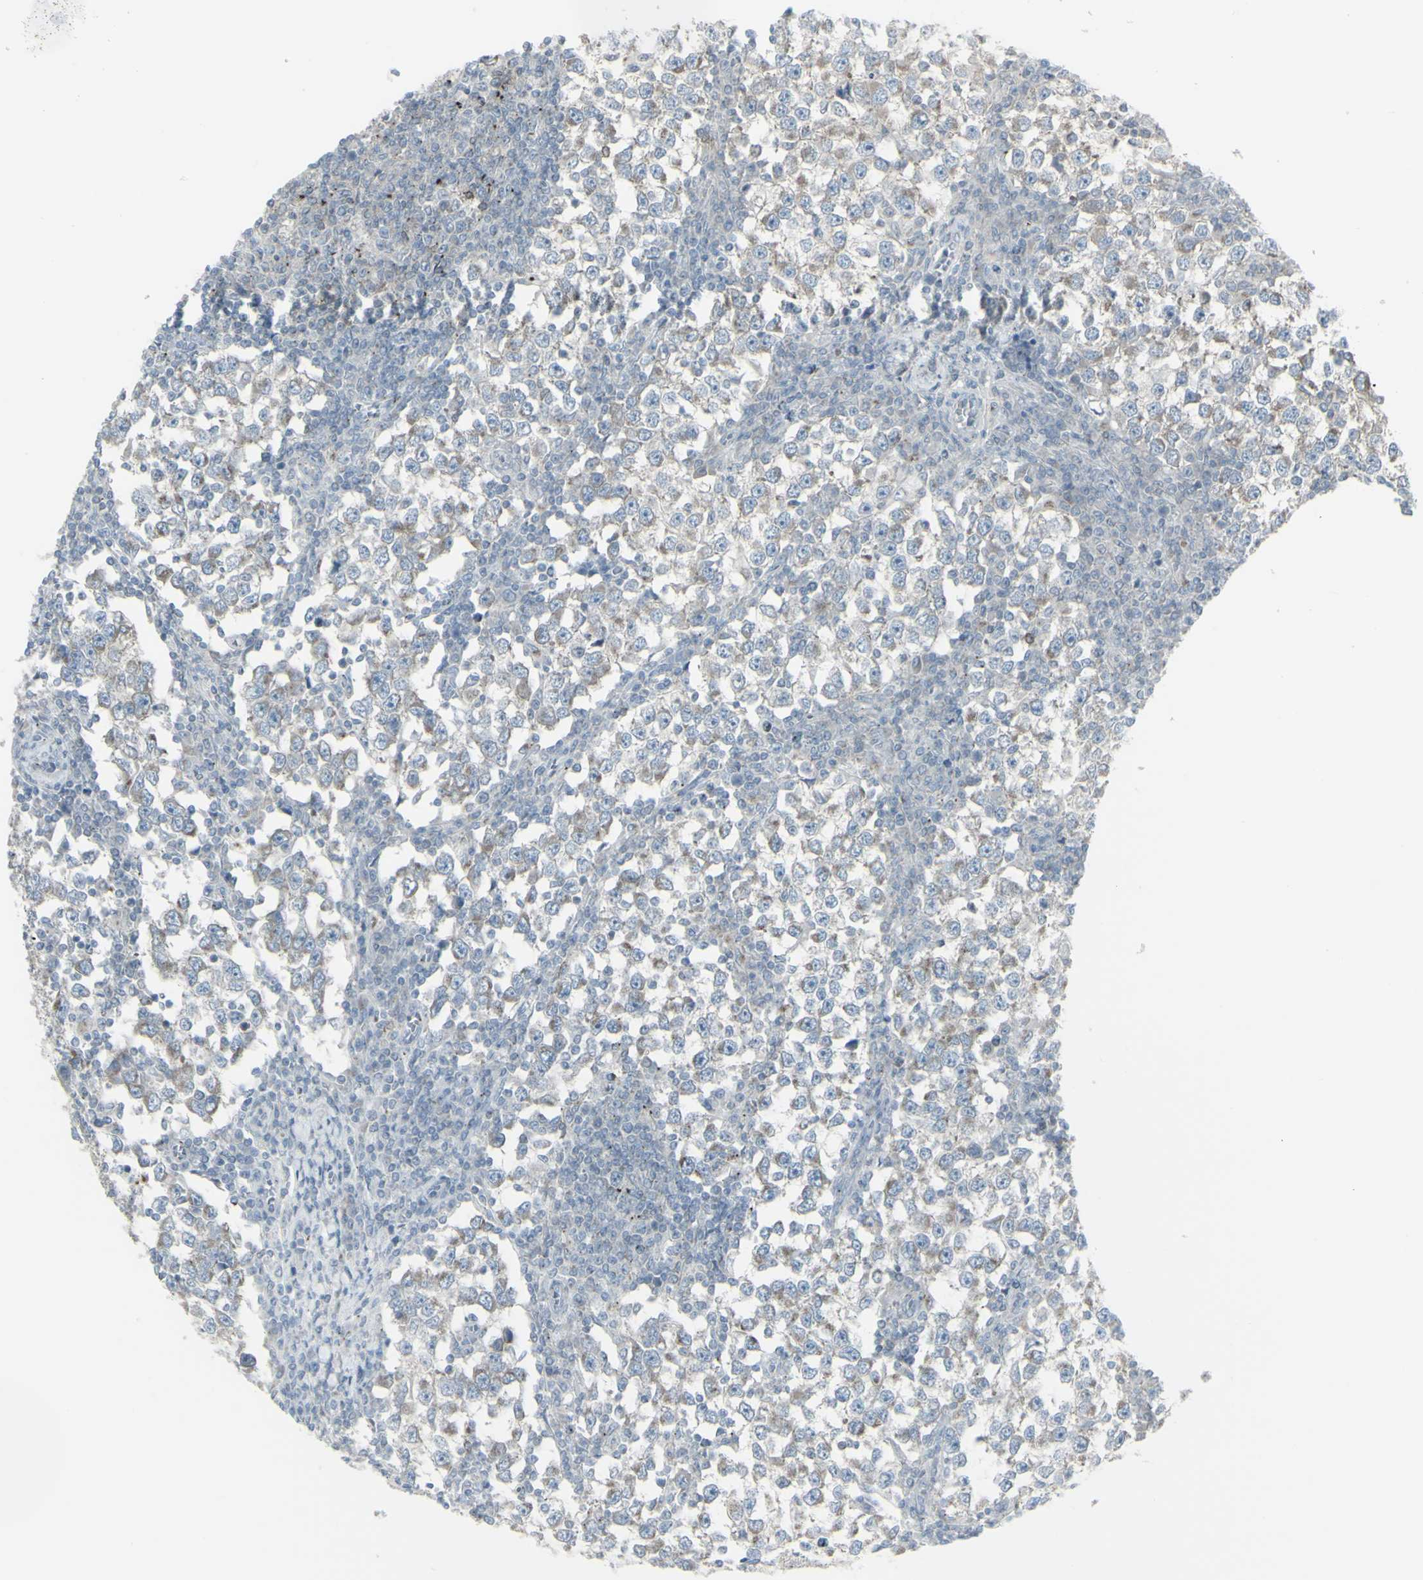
{"staining": {"intensity": "negative", "quantity": "none", "location": "none"}, "tissue": "testis cancer", "cell_type": "Tumor cells", "image_type": "cancer", "snomed": [{"axis": "morphology", "description": "Seminoma, NOS"}, {"axis": "topography", "description": "Testis"}], "caption": "This is an immunohistochemistry image of testis cancer. There is no staining in tumor cells.", "gene": "GALNT6", "patient": {"sex": "male", "age": 65}}